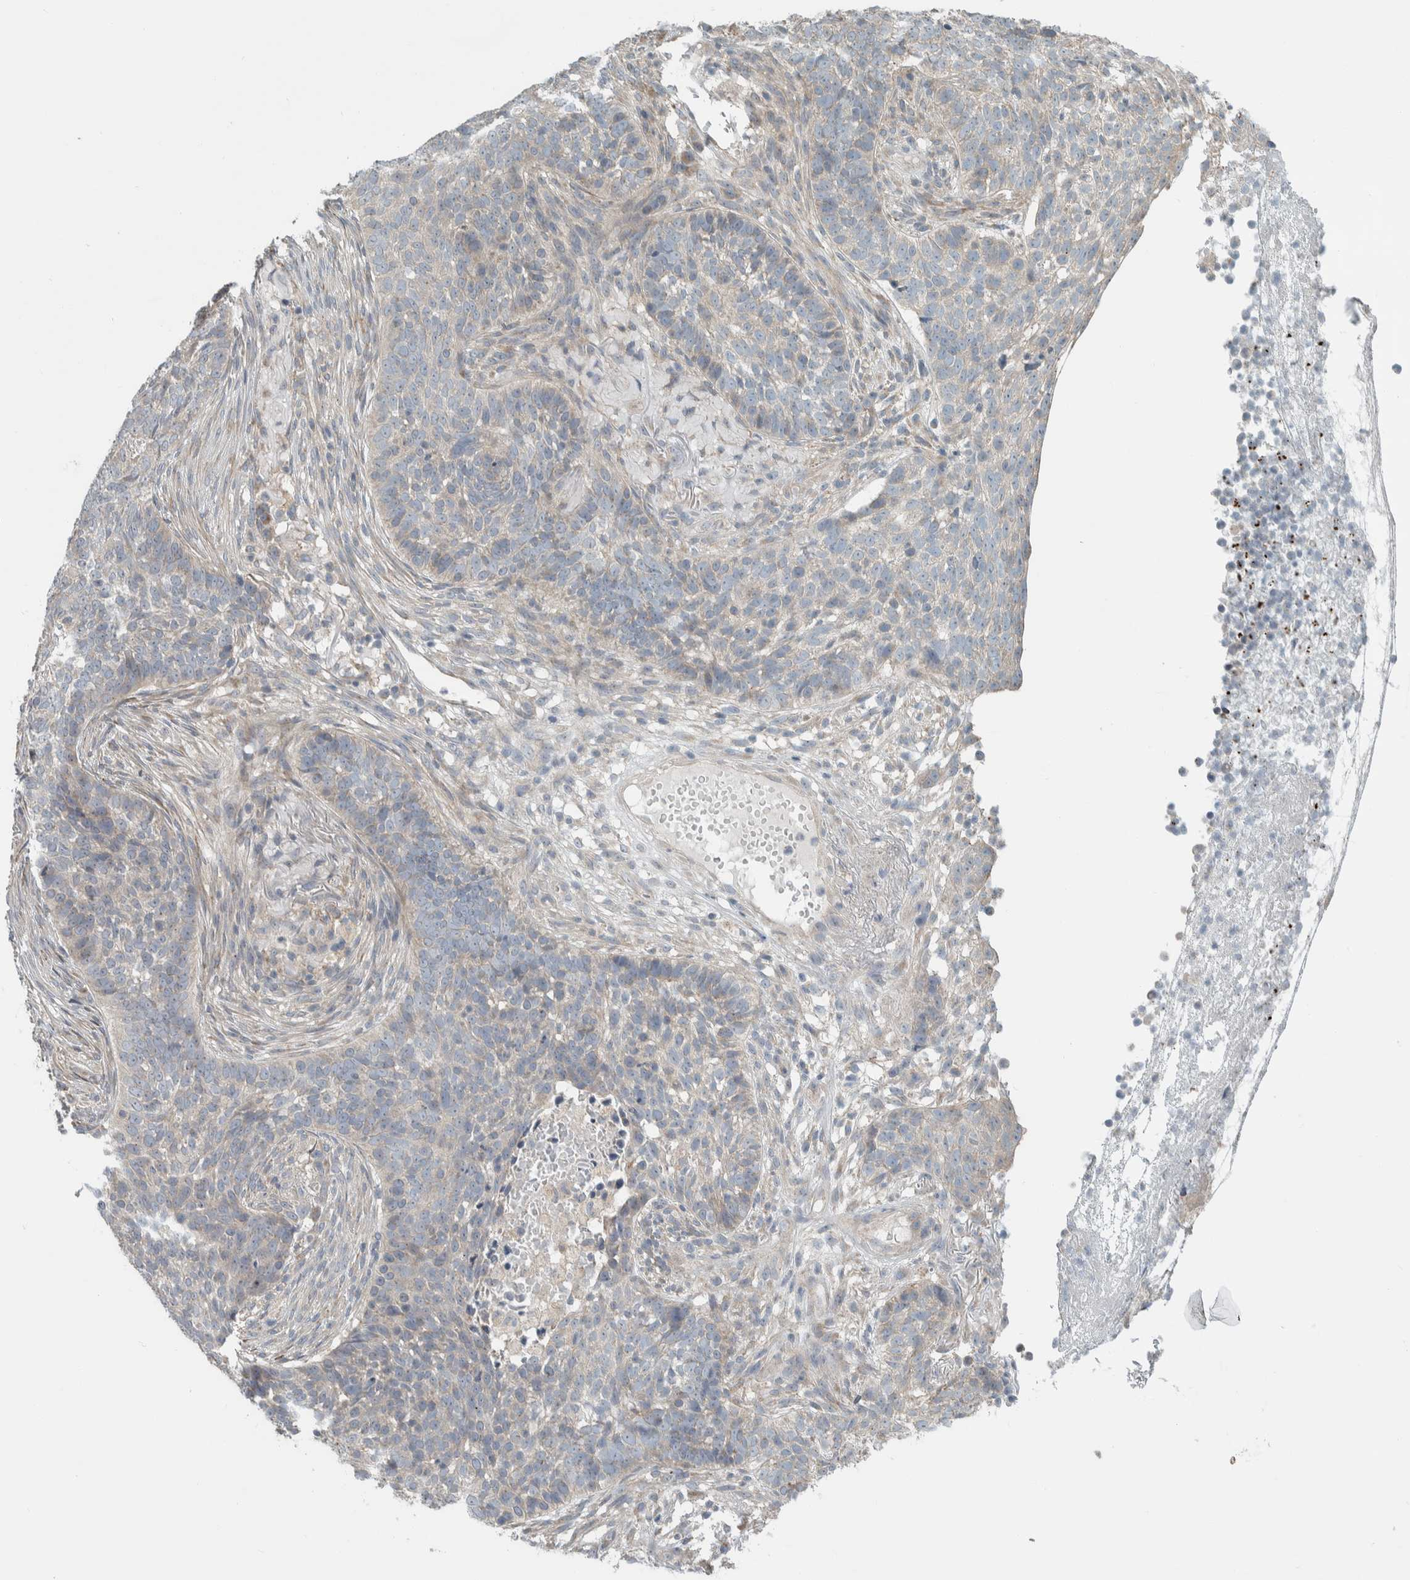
{"staining": {"intensity": "negative", "quantity": "none", "location": "none"}, "tissue": "skin cancer", "cell_type": "Tumor cells", "image_type": "cancer", "snomed": [{"axis": "morphology", "description": "Basal cell carcinoma"}, {"axis": "topography", "description": "Skin"}], "caption": "Immunohistochemical staining of human skin basal cell carcinoma exhibits no significant staining in tumor cells.", "gene": "HGS", "patient": {"sex": "male", "age": 85}}